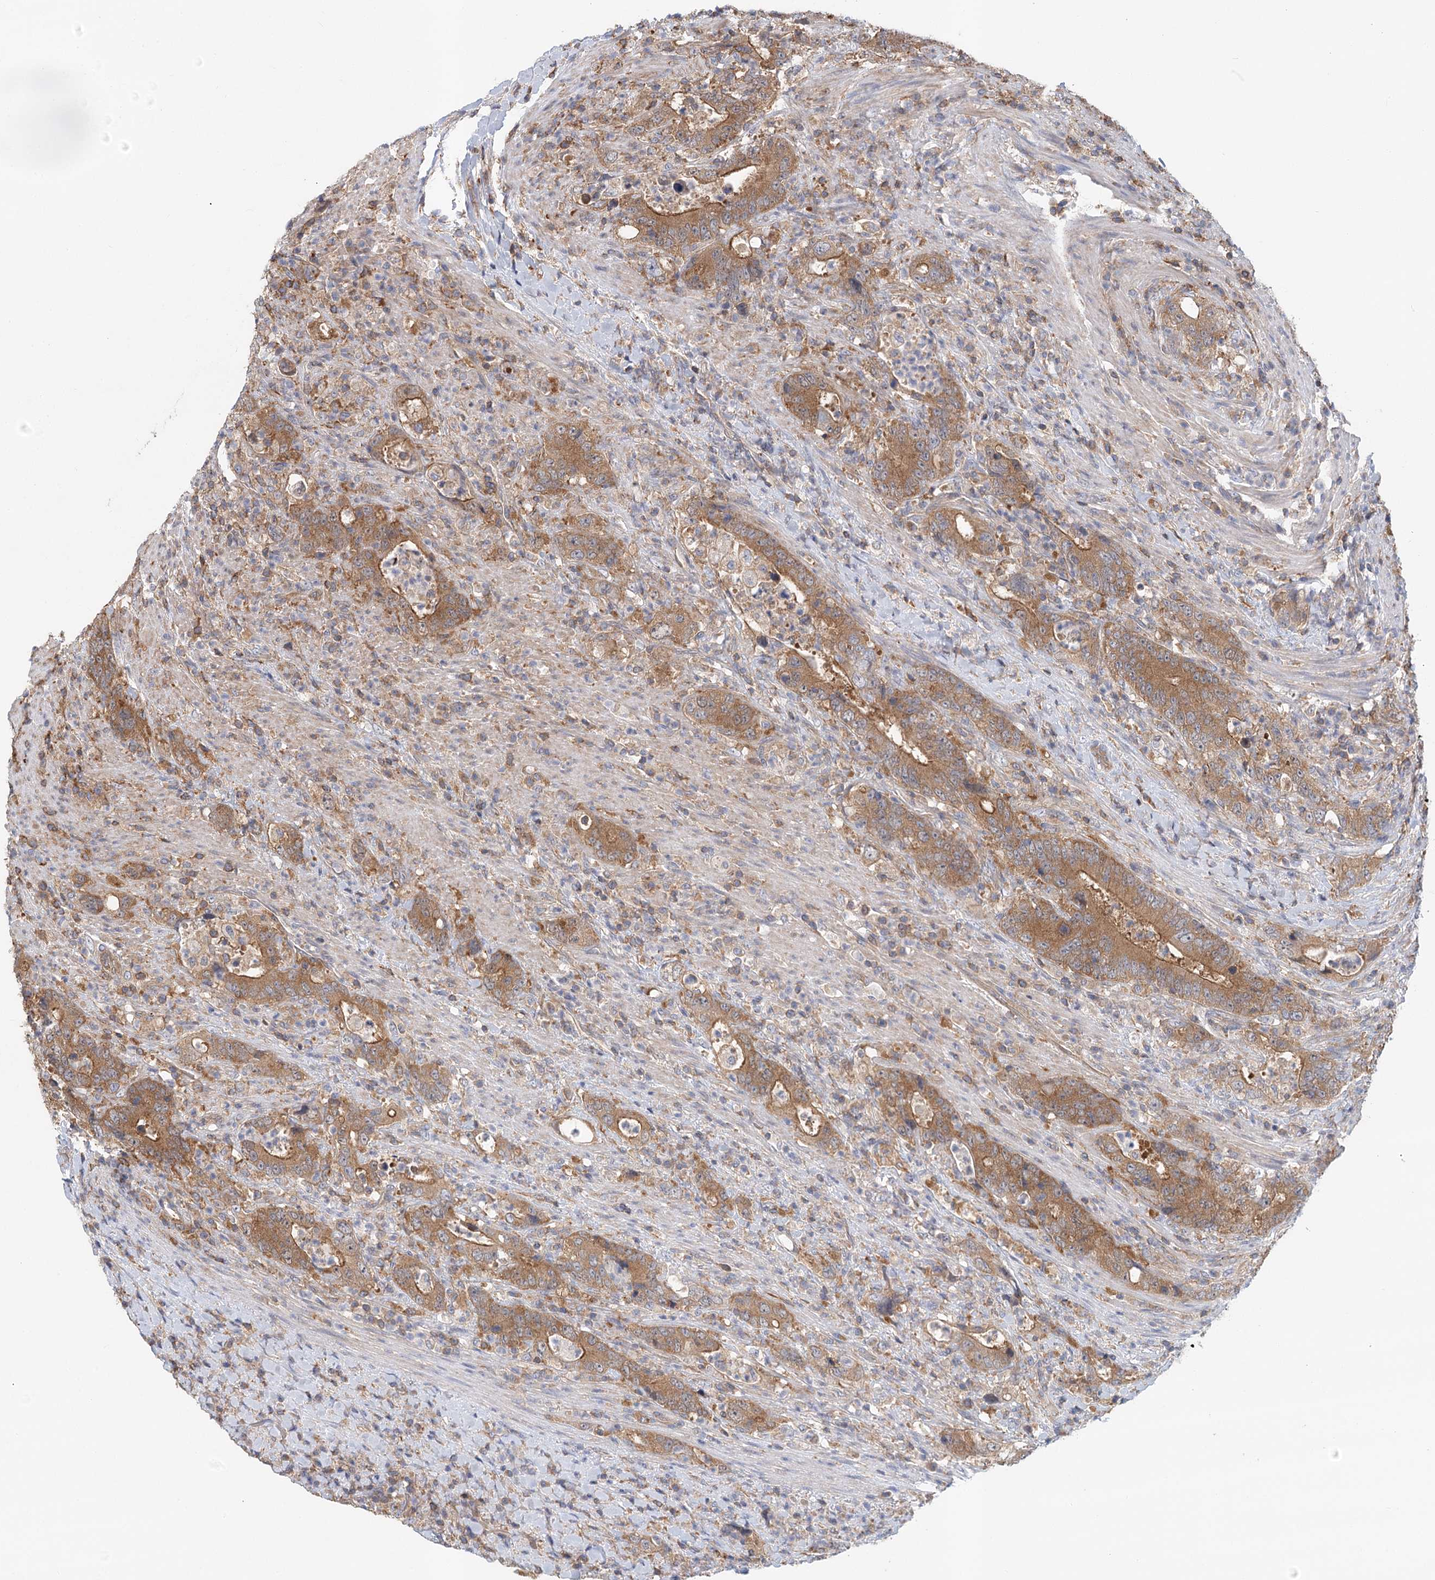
{"staining": {"intensity": "moderate", "quantity": ">75%", "location": "cytoplasmic/membranous"}, "tissue": "colorectal cancer", "cell_type": "Tumor cells", "image_type": "cancer", "snomed": [{"axis": "morphology", "description": "Adenocarcinoma, NOS"}, {"axis": "topography", "description": "Colon"}], "caption": "Colorectal cancer (adenocarcinoma) tissue exhibits moderate cytoplasmic/membranous positivity in approximately >75% of tumor cells", "gene": "UMPS", "patient": {"sex": "female", "age": 75}}